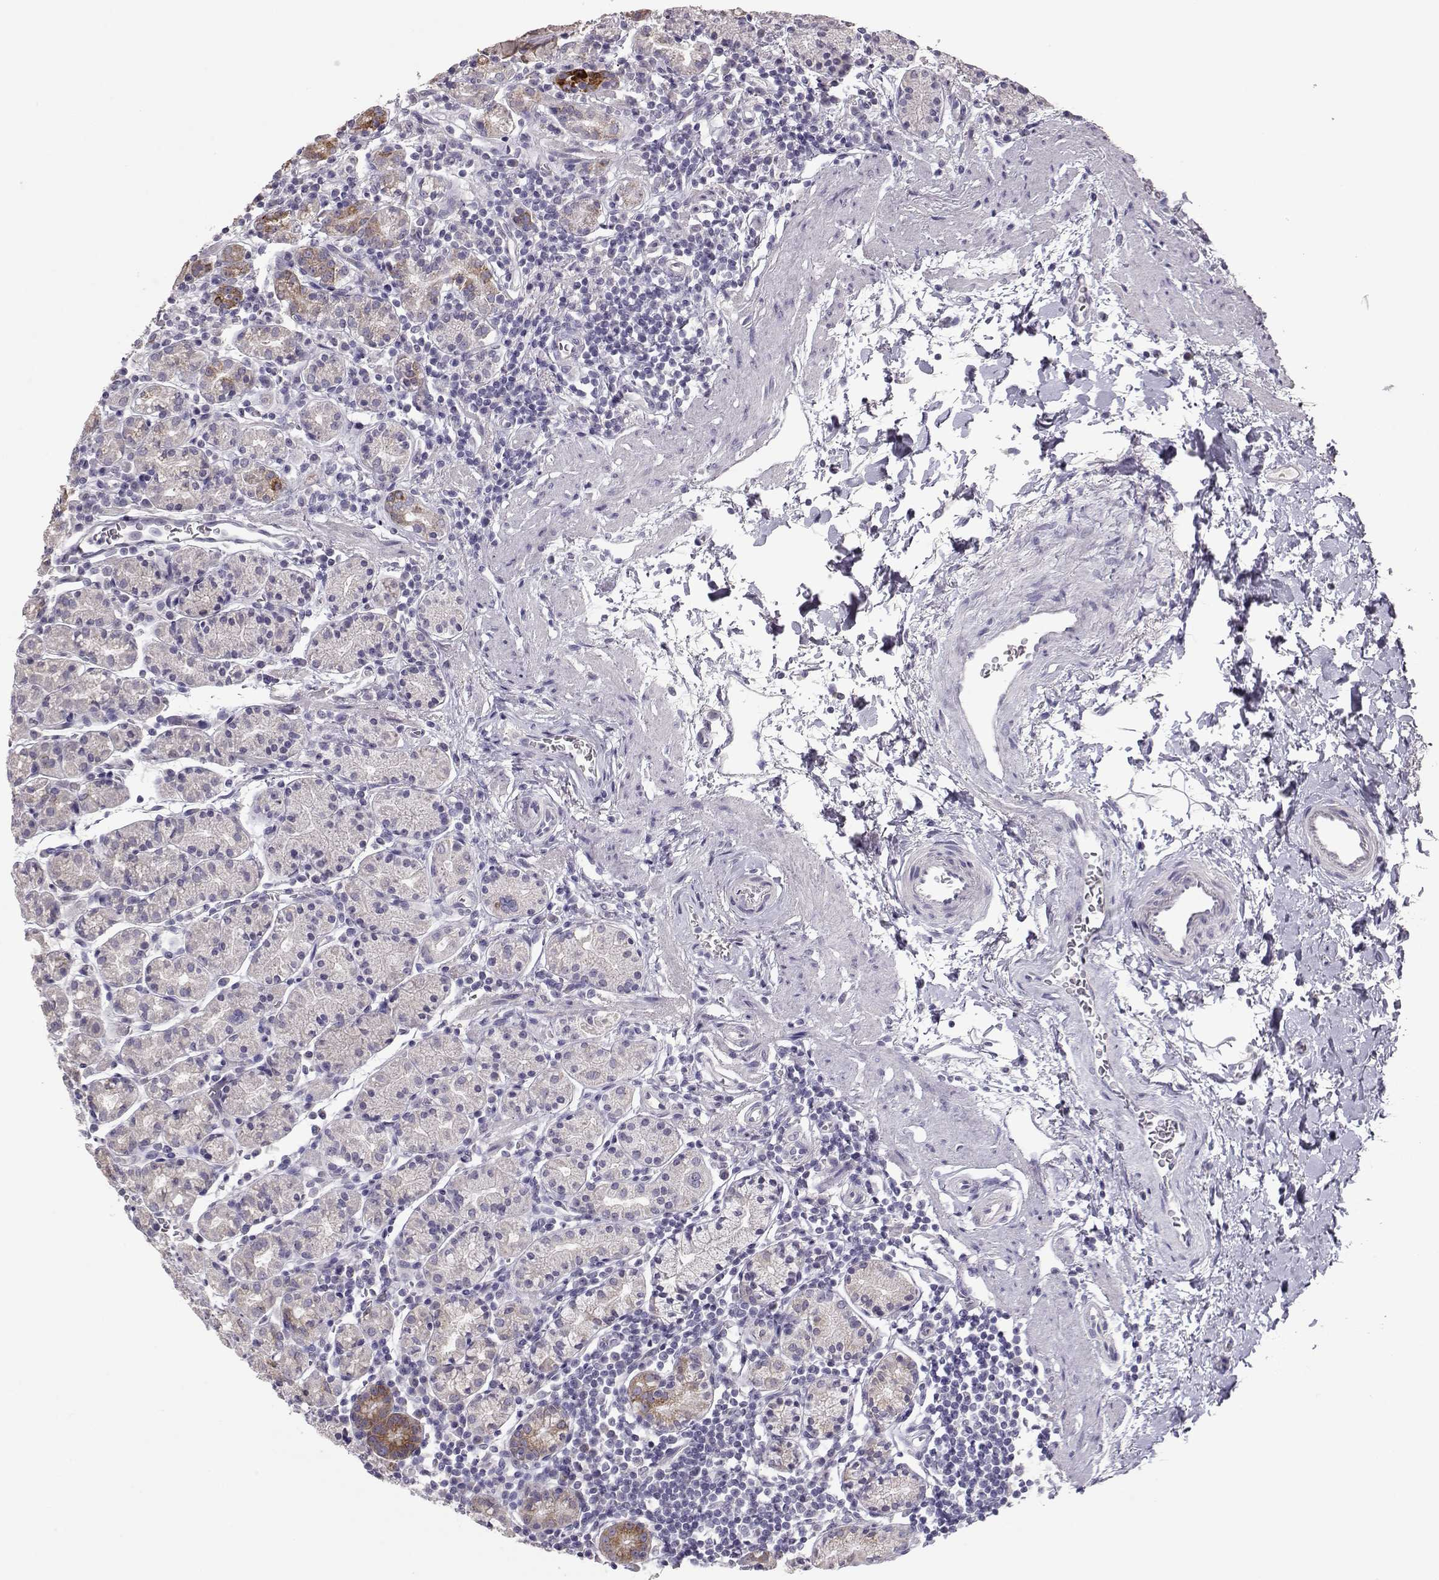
{"staining": {"intensity": "strong", "quantity": "25%-75%", "location": "cytoplasmic/membranous"}, "tissue": "stomach", "cell_type": "Glandular cells", "image_type": "normal", "snomed": [{"axis": "morphology", "description": "Normal tissue, NOS"}, {"axis": "topography", "description": "Stomach, upper"}, {"axis": "topography", "description": "Stomach"}], "caption": "Stomach stained with DAB (3,3'-diaminobenzidine) immunohistochemistry displays high levels of strong cytoplasmic/membranous staining in approximately 25%-75% of glandular cells.", "gene": "LAMB3", "patient": {"sex": "male", "age": 62}}